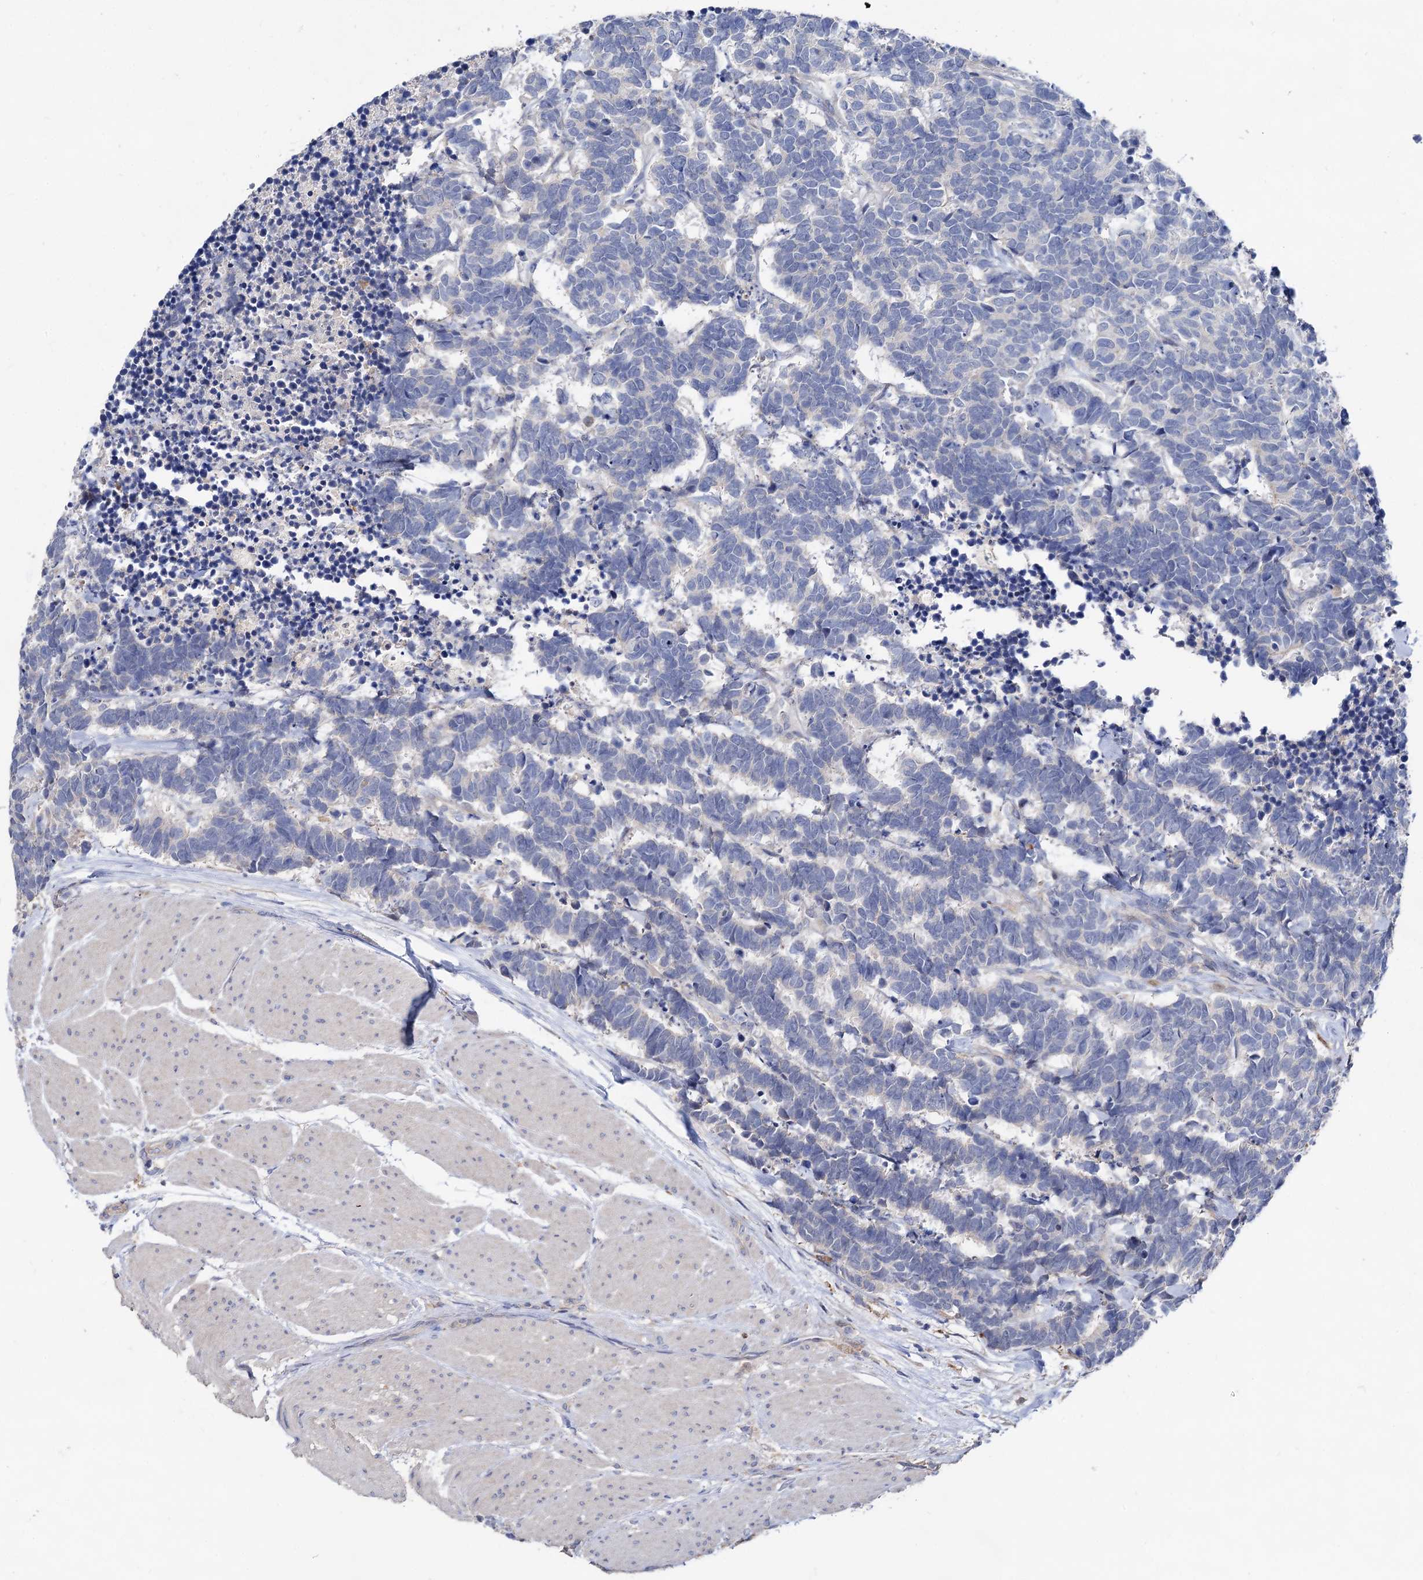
{"staining": {"intensity": "negative", "quantity": "none", "location": "none"}, "tissue": "carcinoid", "cell_type": "Tumor cells", "image_type": "cancer", "snomed": [{"axis": "morphology", "description": "Carcinoma, NOS"}, {"axis": "morphology", "description": "Carcinoid, malignant, NOS"}, {"axis": "topography", "description": "Urinary bladder"}], "caption": "This is a micrograph of immunohistochemistry (IHC) staining of carcinoid (malignant), which shows no expression in tumor cells. (DAB (3,3'-diaminobenzidine) immunohistochemistry with hematoxylin counter stain).", "gene": "HVCN1", "patient": {"sex": "male", "age": 57}}